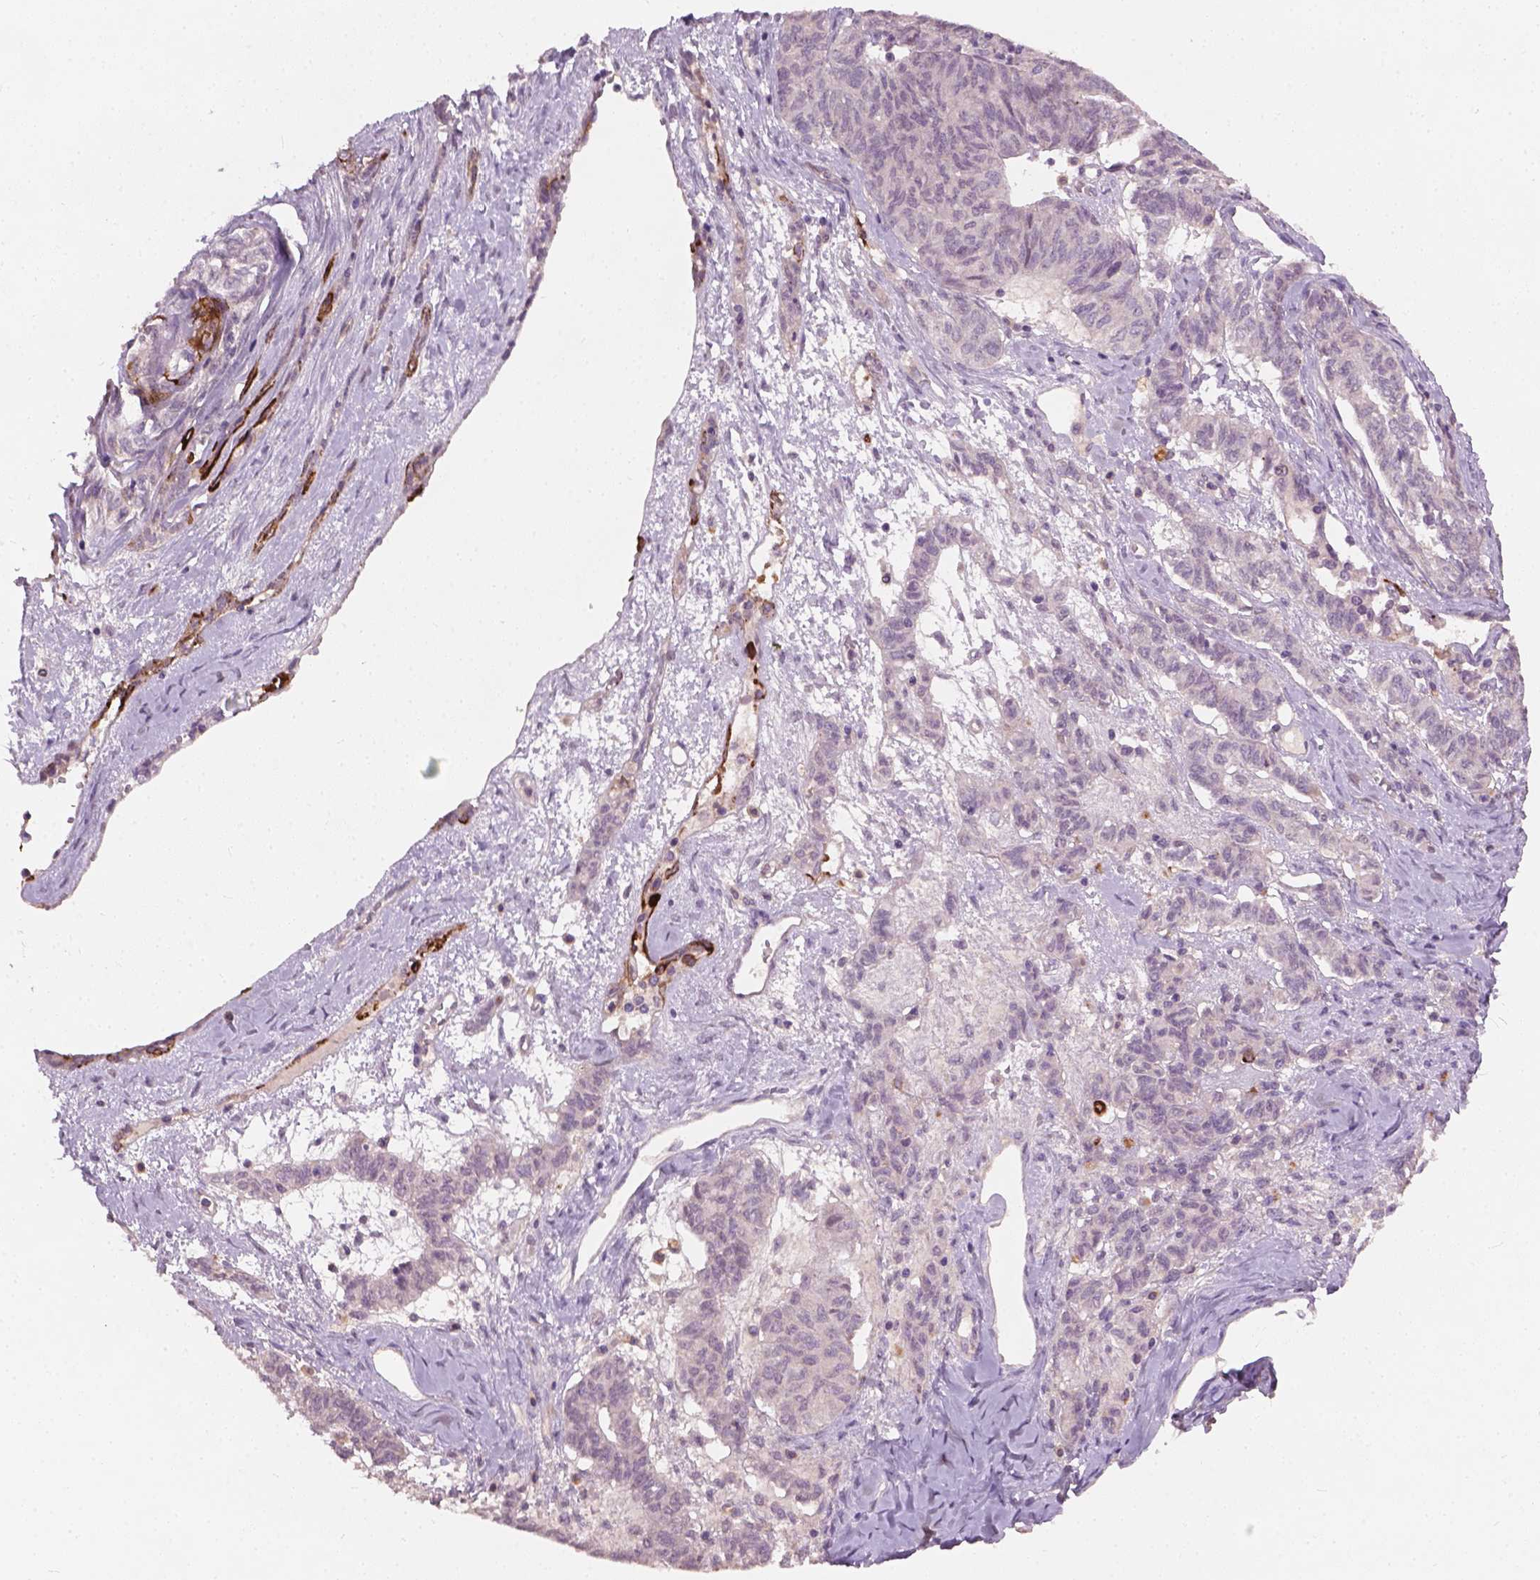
{"staining": {"intensity": "negative", "quantity": "none", "location": "none"}, "tissue": "ovarian cancer", "cell_type": "Tumor cells", "image_type": "cancer", "snomed": [{"axis": "morphology", "description": "Carcinoma, endometroid"}, {"axis": "topography", "description": "Ovary"}], "caption": "A photomicrograph of endometroid carcinoma (ovarian) stained for a protein reveals no brown staining in tumor cells.", "gene": "KRT17", "patient": {"sex": "female", "age": 80}}